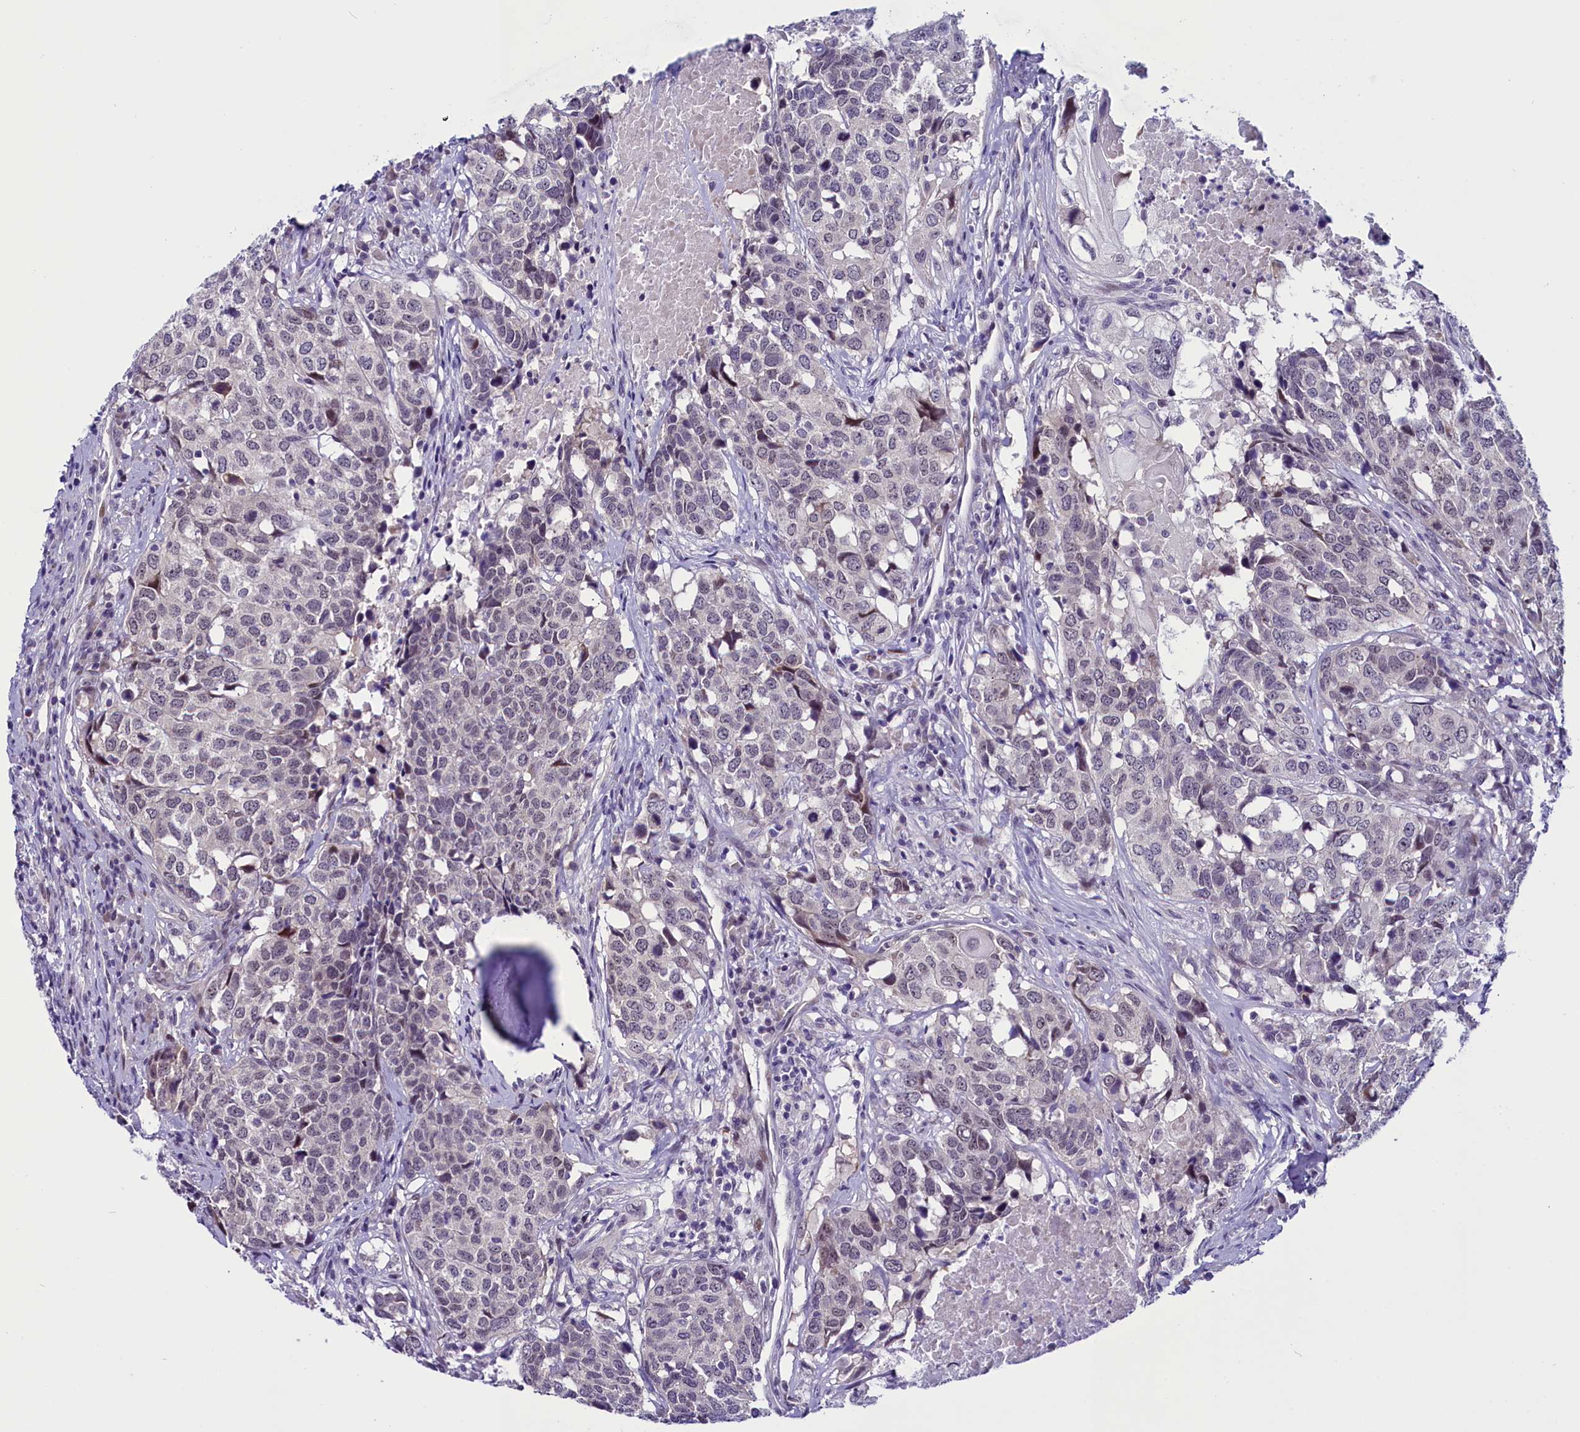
{"staining": {"intensity": "negative", "quantity": "none", "location": "none"}, "tissue": "head and neck cancer", "cell_type": "Tumor cells", "image_type": "cancer", "snomed": [{"axis": "morphology", "description": "Squamous cell carcinoma, NOS"}, {"axis": "topography", "description": "Head-Neck"}], "caption": "Protein analysis of head and neck cancer exhibits no significant positivity in tumor cells.", "gene": "CCDC106", "patient": {"sex": "male", "age": 66}}